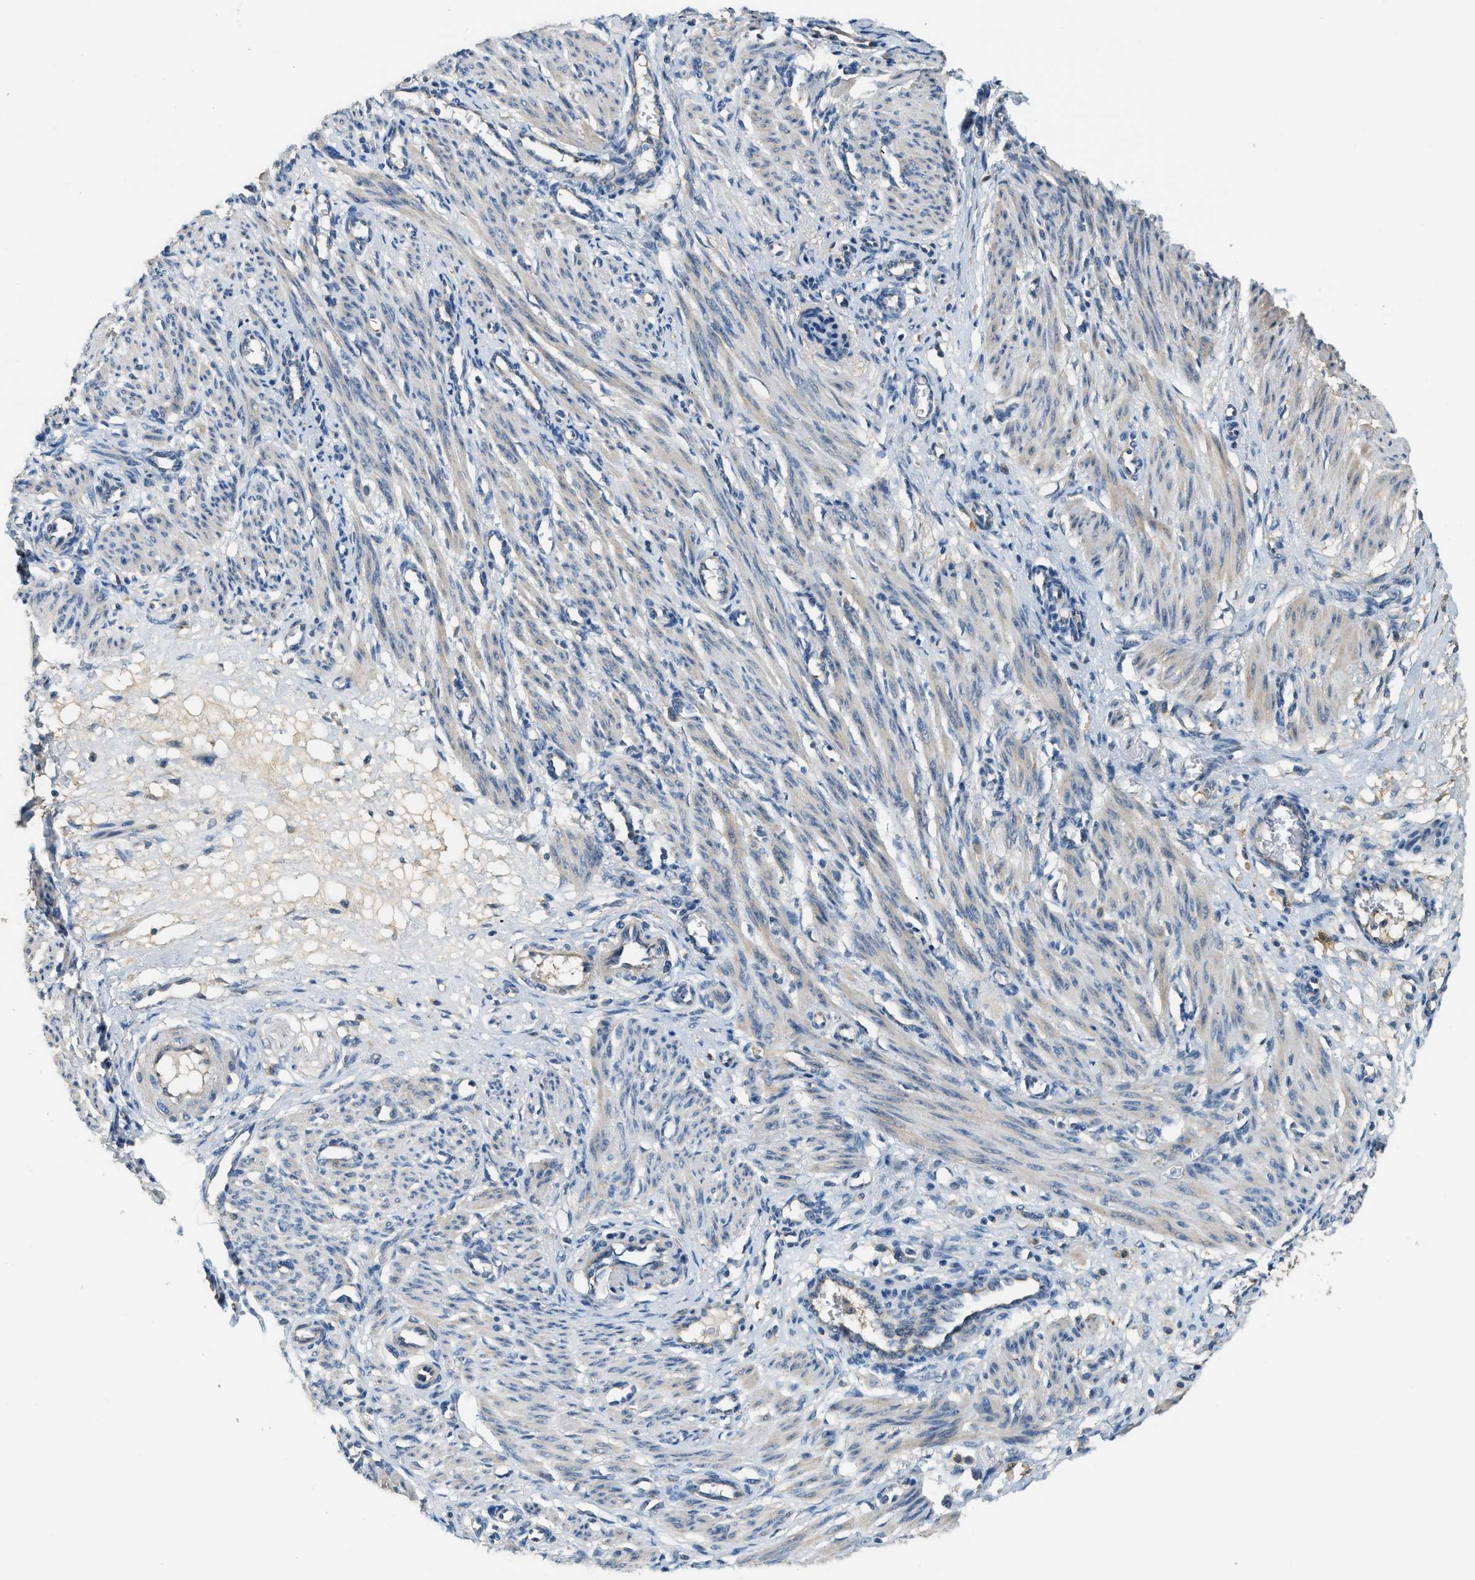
{"staining": {"intensity": "moderate", "quantity": "25%-75%", "location": "cytoplasmic/membranous"}, "tissue": "smooth muscle", "cell_type": "Smooth muscle cells", "image_type": "normal", "snomed": [{"axis": "morphology", "description": "Normal tissue, NOS"}, {"axis": "topography", "description": "Endometrium"}], "caption": "Protein staining of normal smooth muscle reveals moderate cytoplasmic/membranous positivity in about 25%-75% of smooth muscle cells.", "gene": "CFLAR", "patient": {"sex": "female", "age": 33}}